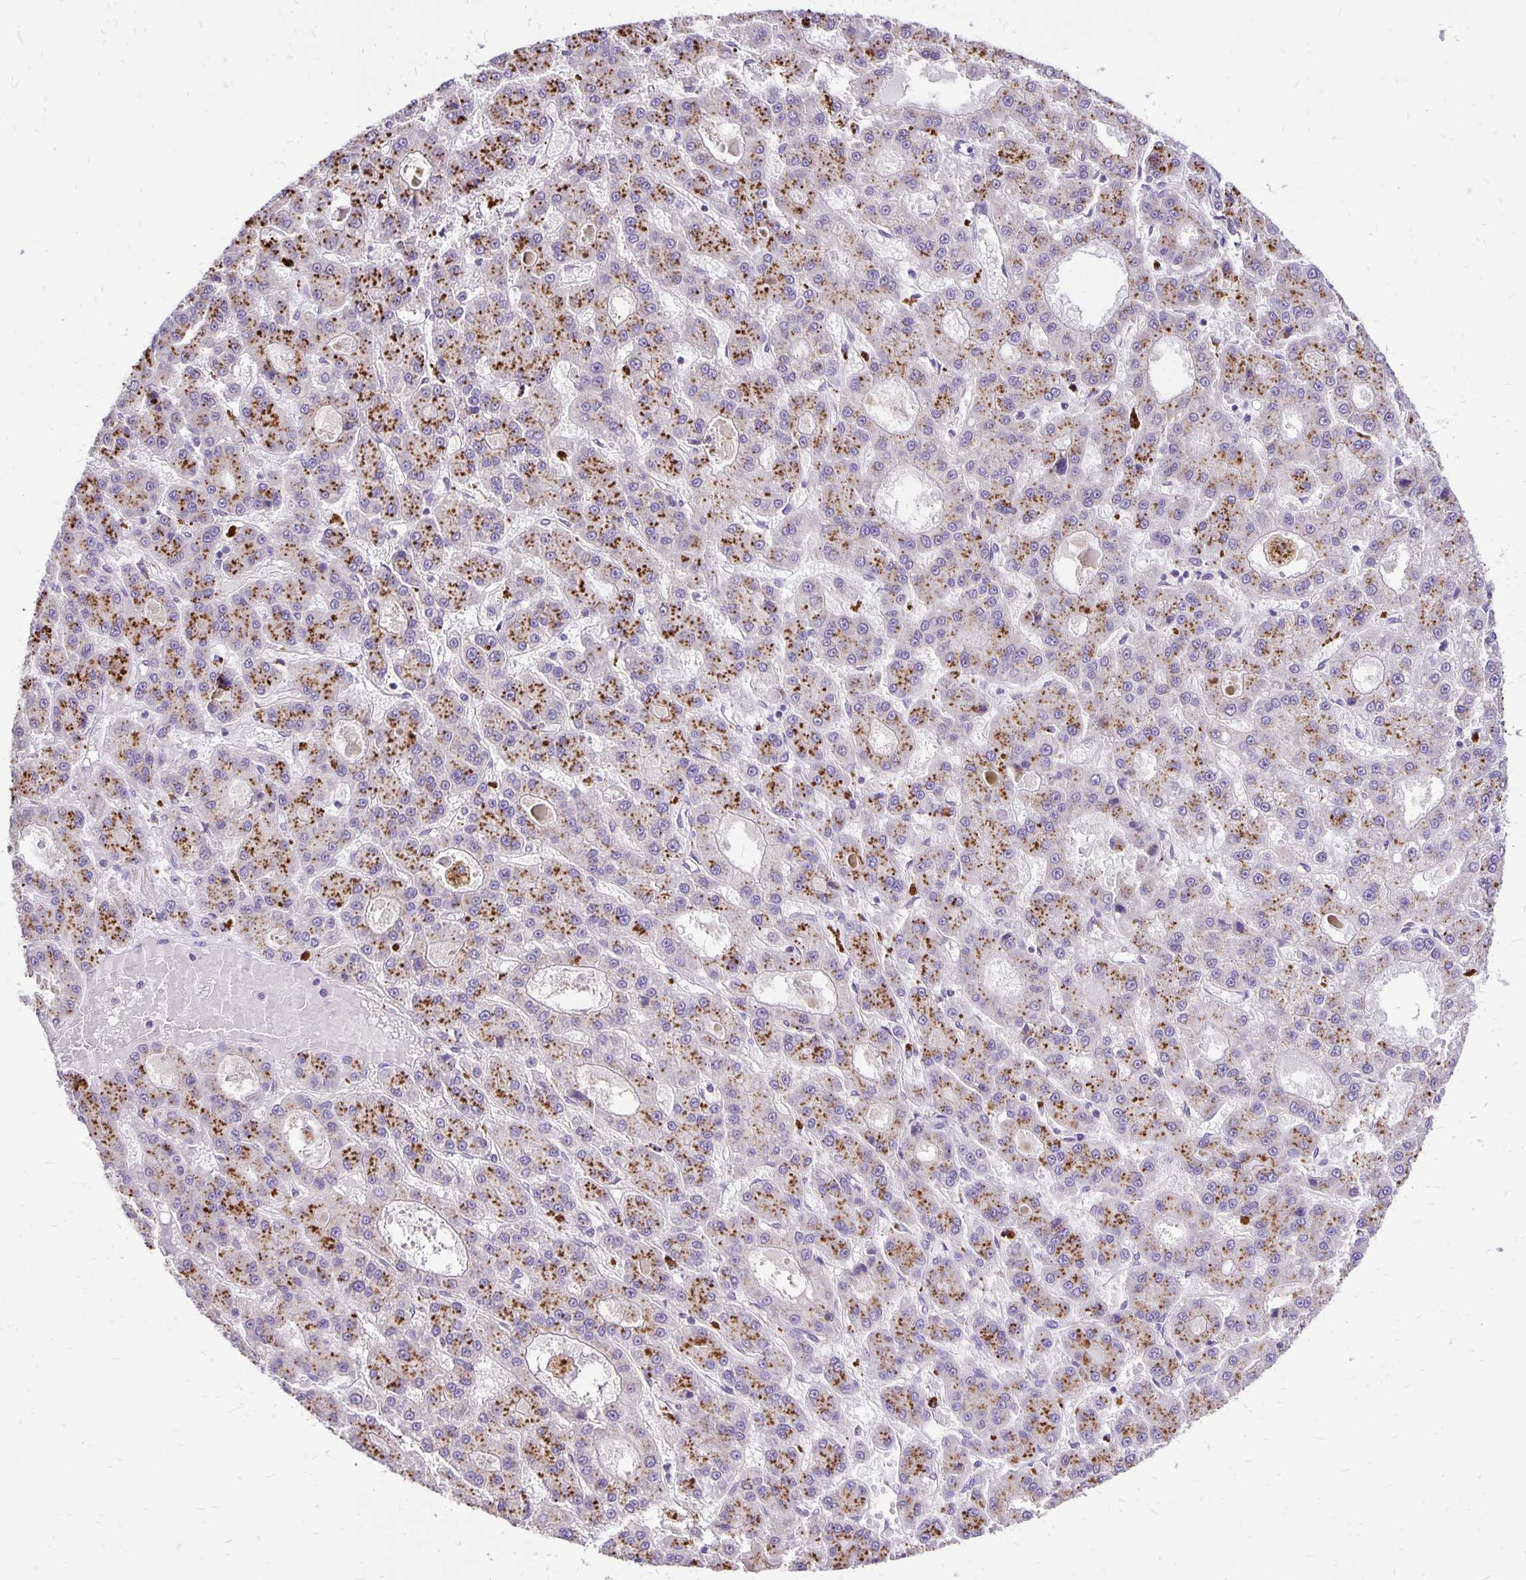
{"staining": {"intensity": "moderate", "quantity": ">75%", "location": "cytoplasmic/membranous"}, "tissue": "liver cancer", "cell_type": "Tumor cells", "image_type": "cancer", "snomed": [{"axis": "morphology", "description": "Carcinoma, Hepatocellular, NOS"}, {"axis": "topography", "description": "Liver"}], "caption": "Brown immunohistochemical staining in human hepatocellular carcinoma (liver) reveals moderate cytoplasmic/membranous staining in approximately >75% of tumor cells.", "gene": "EIF5A", "patient": {"sex": "male", "age": 70}}